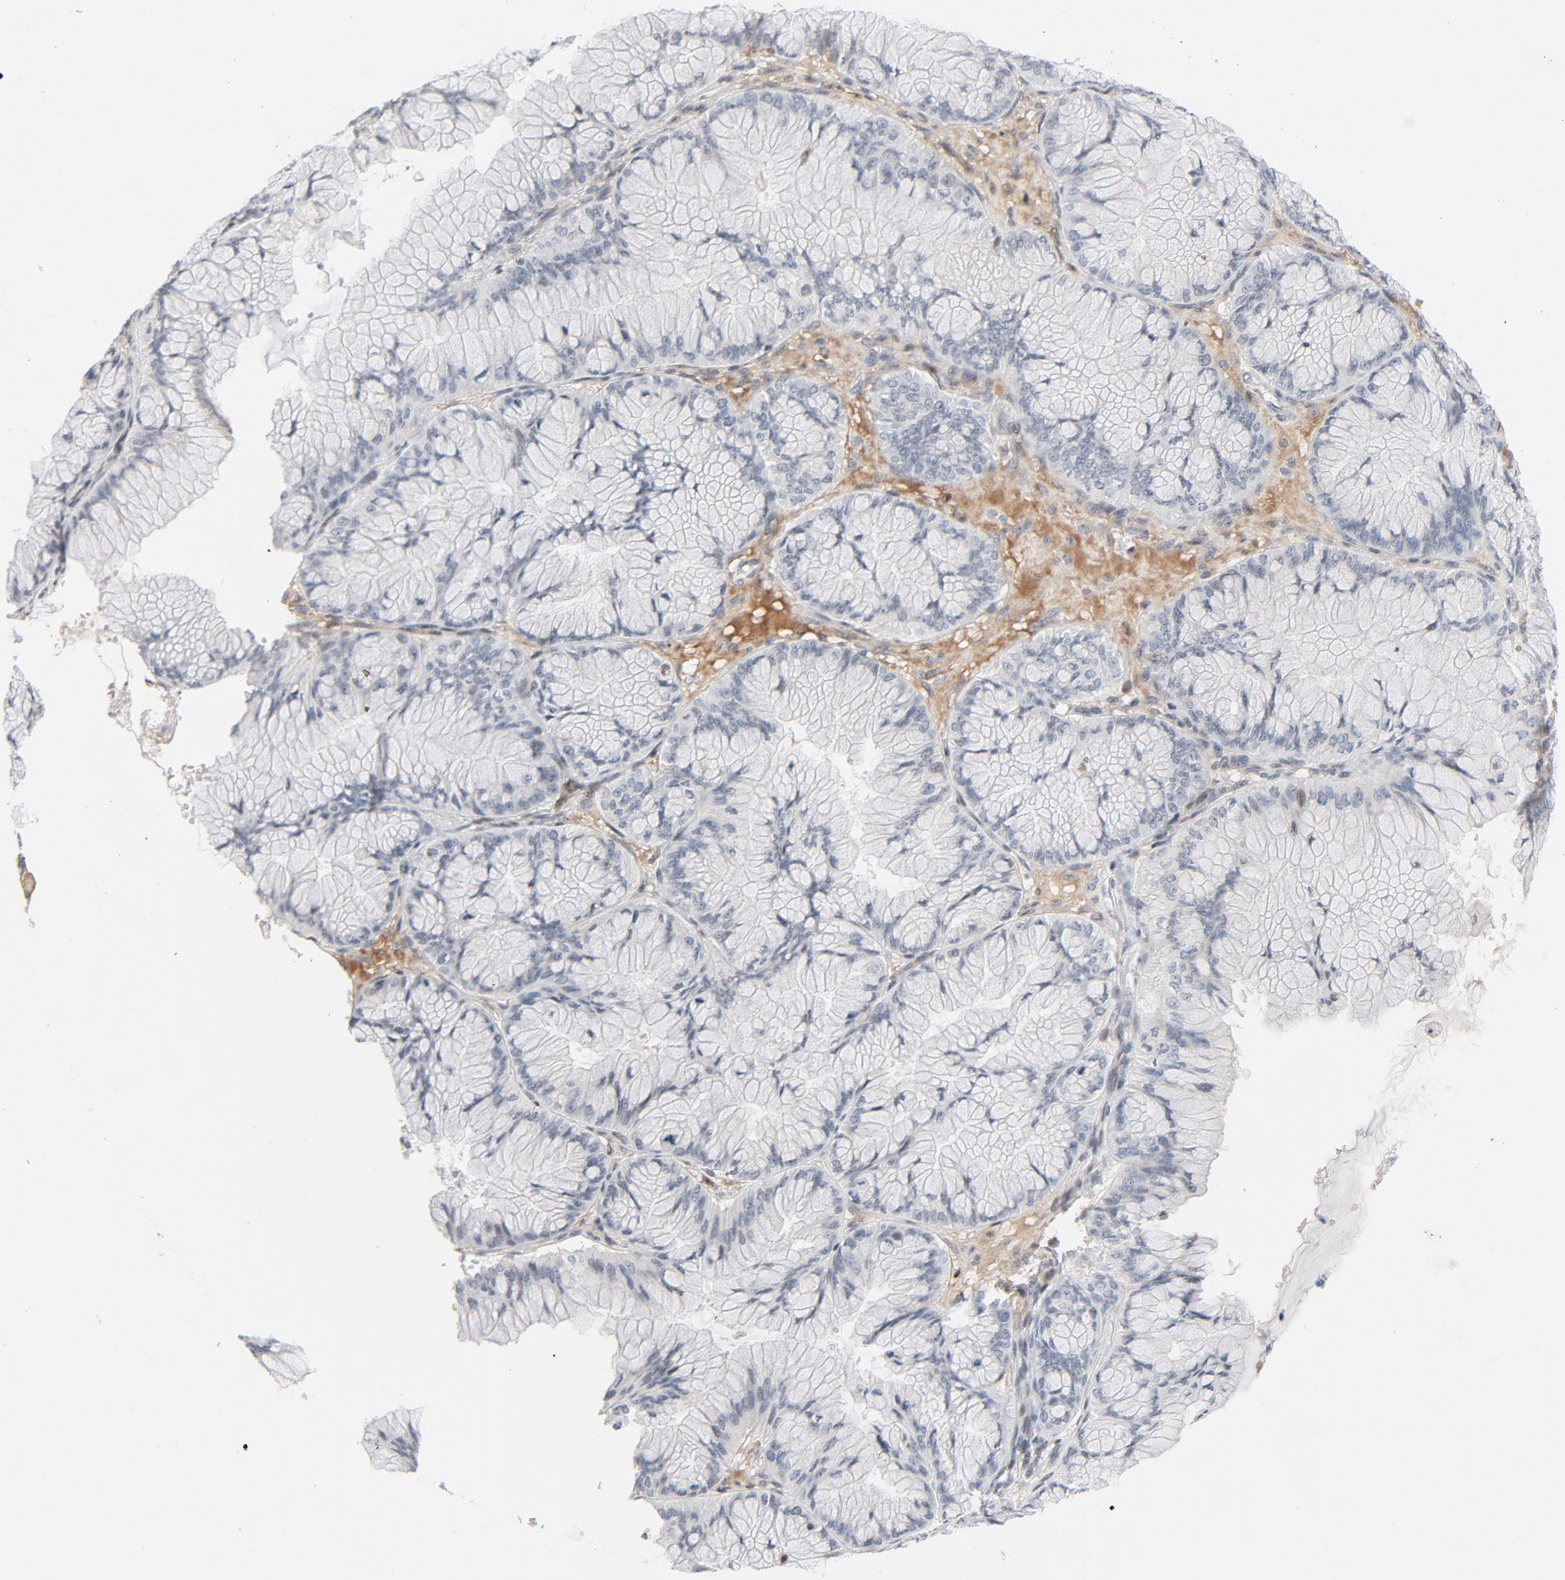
{"staining": {"intensity": "negative", "quantity": "none", "location": "none"}, "tissue": "ovarian cancer", "cell_type": "Tumor cells", "image_type": "cancer", "snomed": [{"axis": "morphology", "description": "Cystadenocarcinoma, mucinous, NOS"}, {"axis": "topography", "description": "Ovary"}], "caption": "This is an immunohistochemistry image of ovarian cancer (mucinous cystadenocarcinoma). There is no staining in tumor cells.", "gene": "FSCB", "patient": {"sex": "female", "age": 63}}